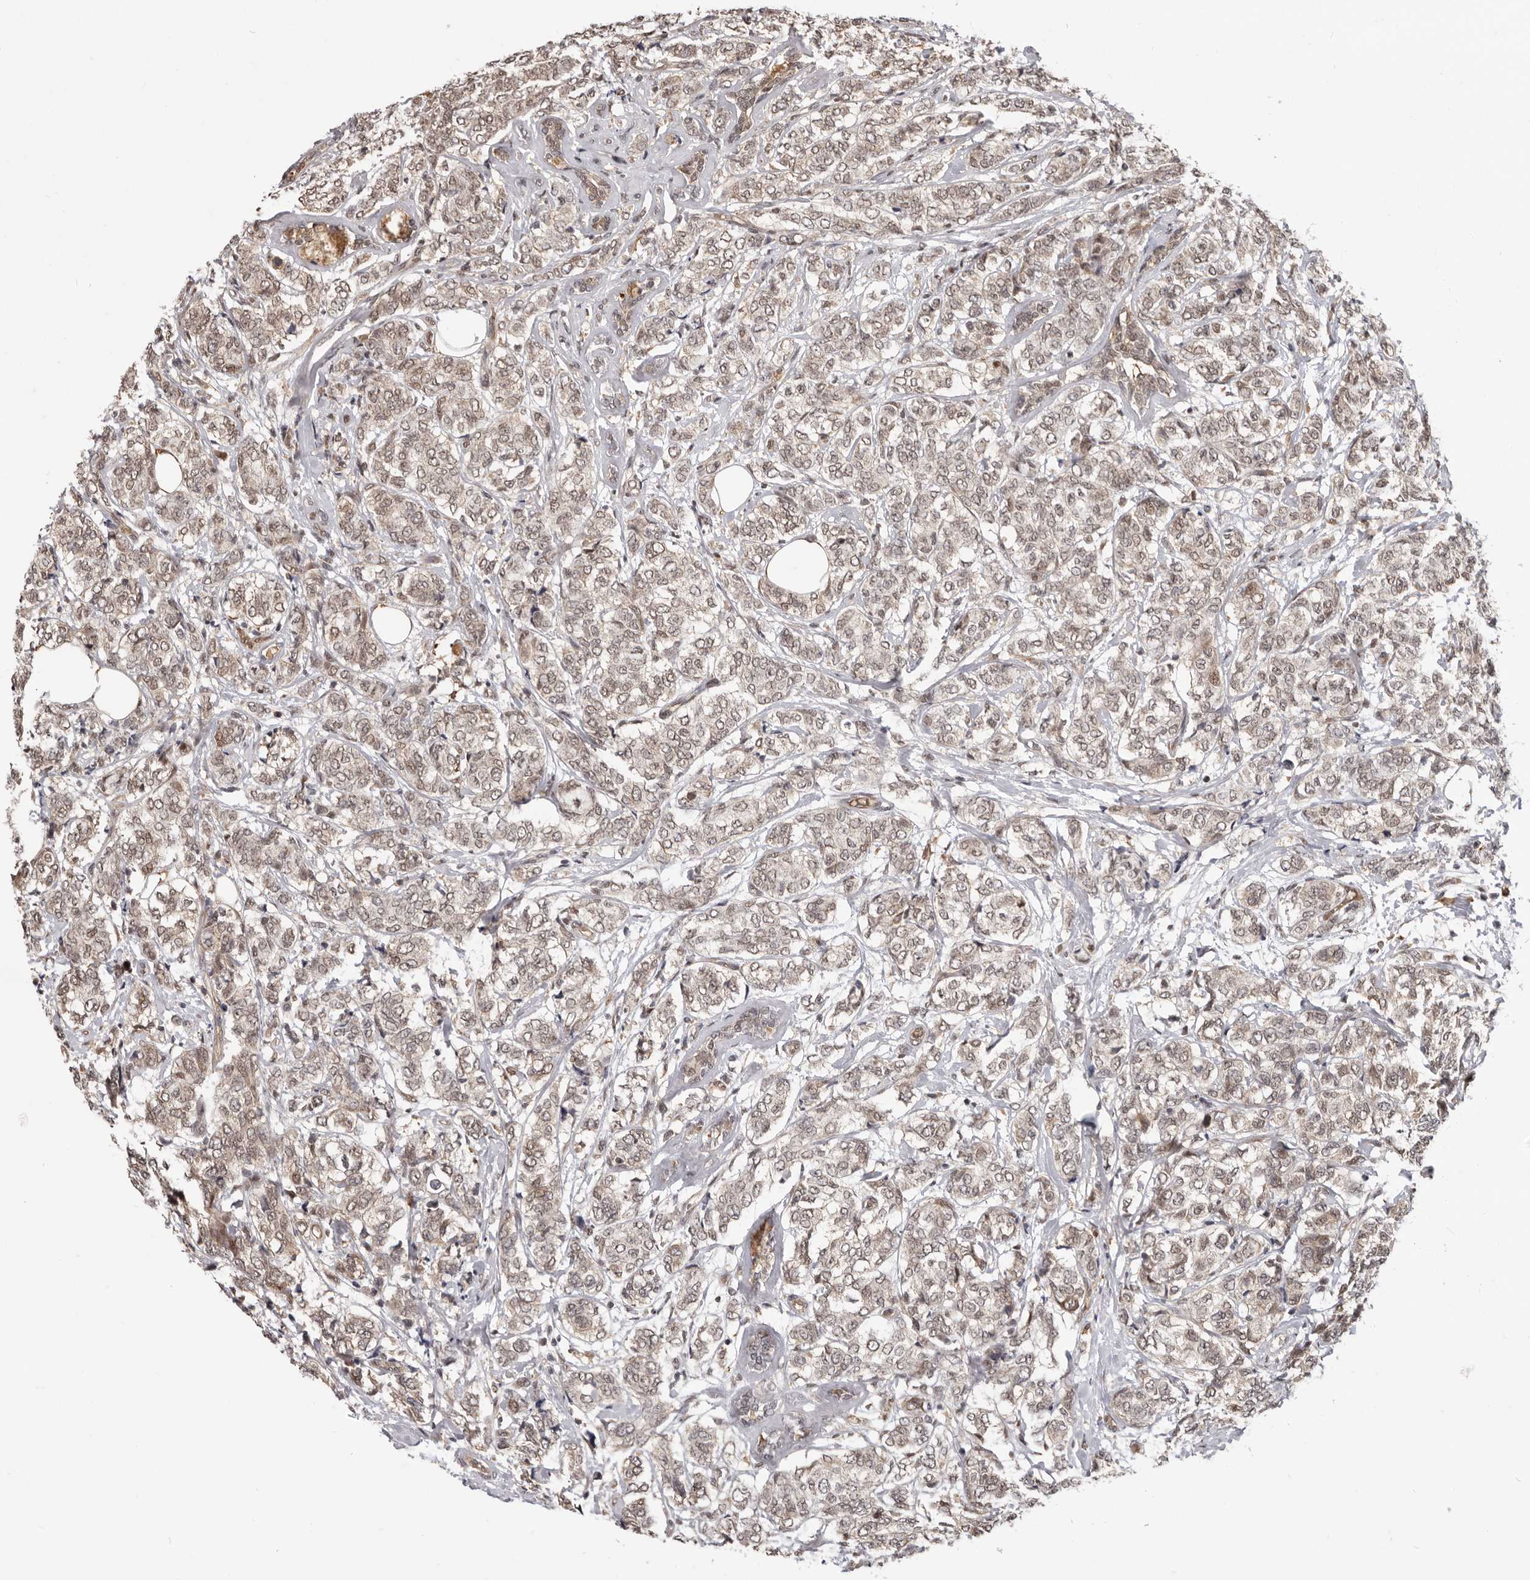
{"staining": {"intensity": "weak", "quantity": ">75%", "location": "cytoplasmic/membranous,nuclear"}, "tissue": "breast cancer", "cell_type": "Tumor cells", "image_type": "cancer", "snomed": [{"axis": "morphology", "description": "Lobular carcinoma"}, {"axis": "topography", "description": "Breast"}], "caption": "DAB (3,3'-diaminobenzidine) immunohistochemical staining of human breast cancer exhibits weak cytoplasmic/membranous and nuclear protein expression in about >75% of tumor cells. (DAB (3,3'-diaminobenzidine) IHC with brightfield microscopy, high magnification).", "gene": "NCOA3", "patient": {"sex": "female", "age": 60}}